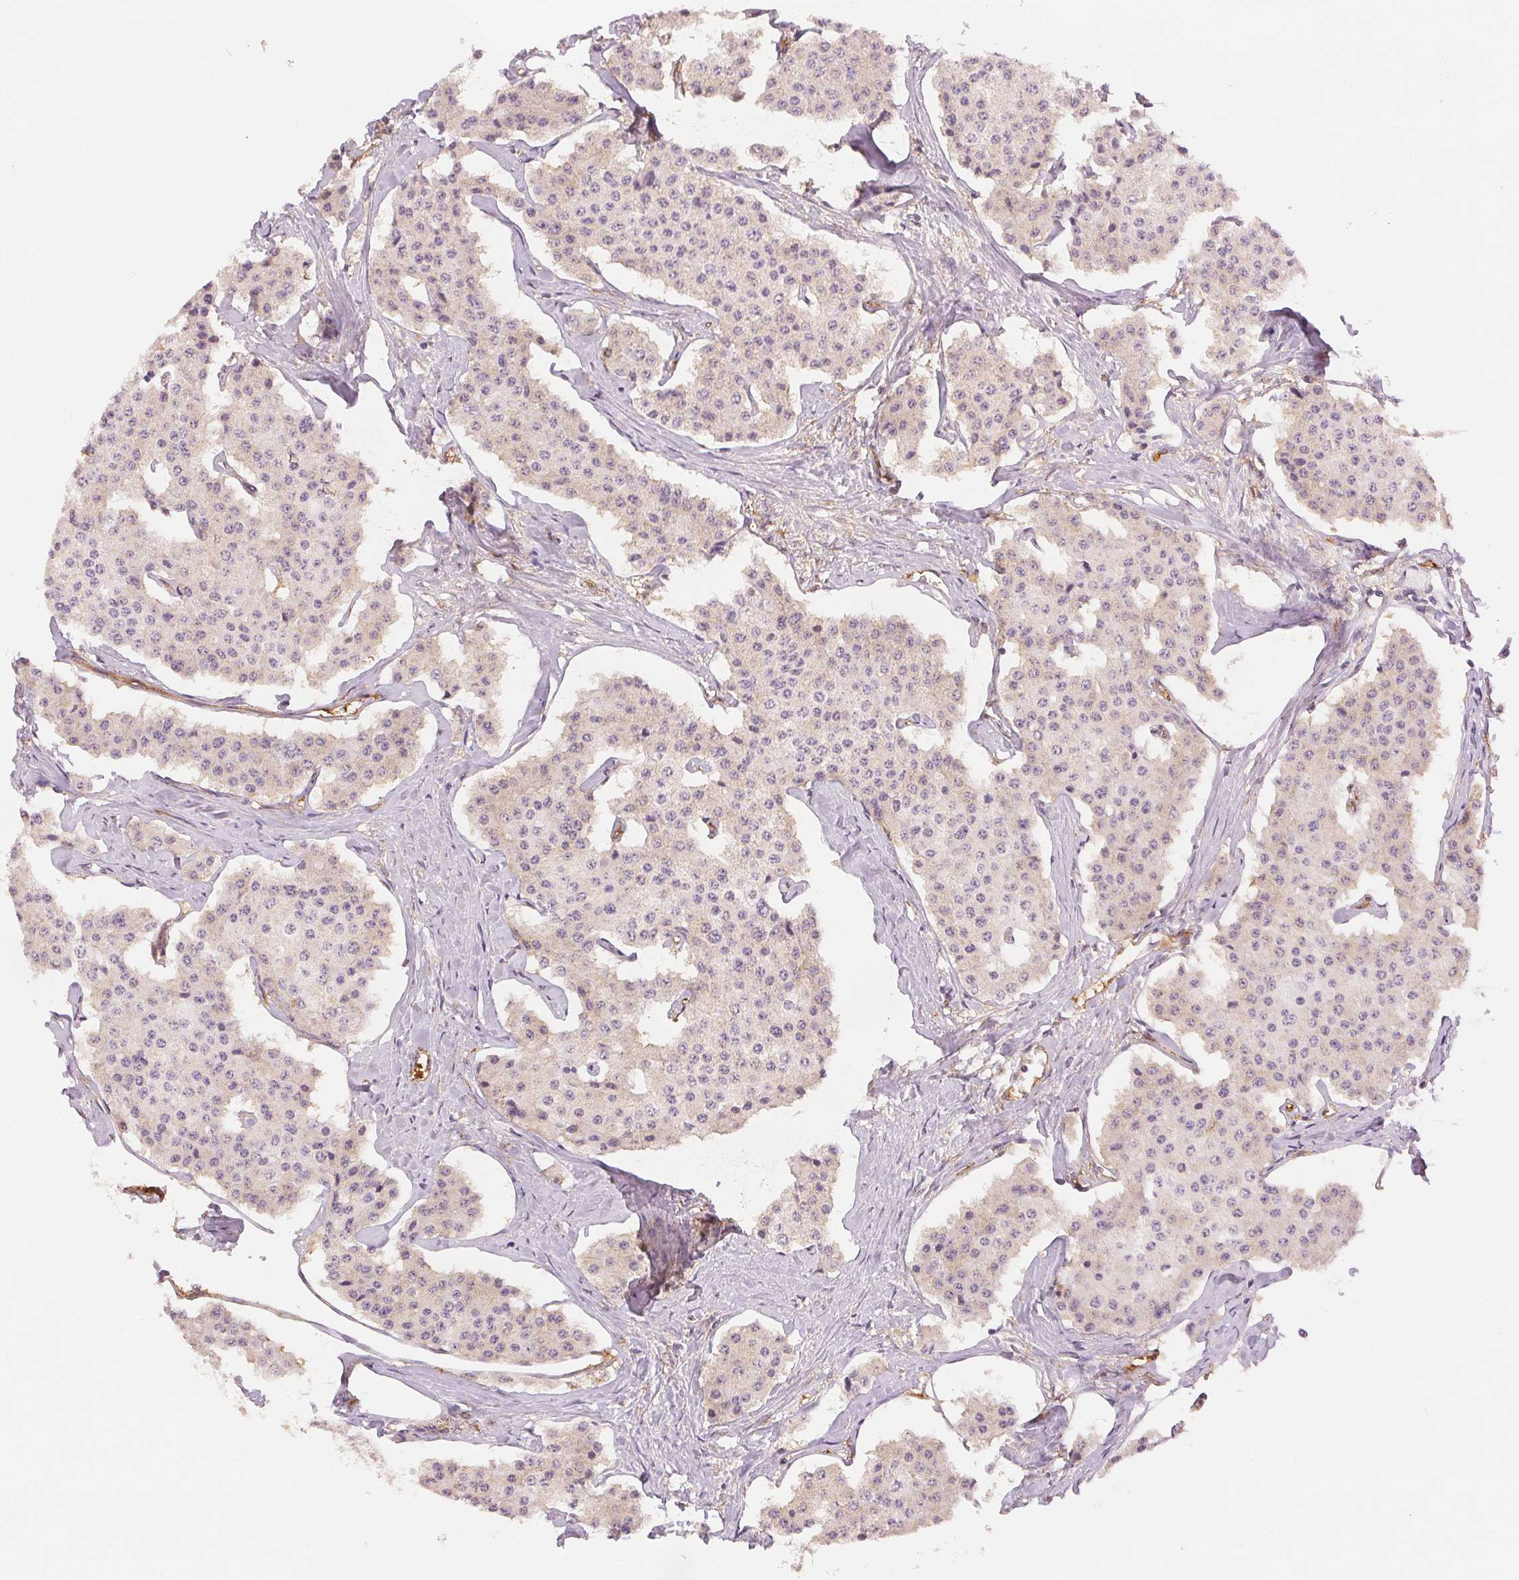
{"staining": {"intensity": "weak", "quantity": "<25%", "location": "cytoplasmic/membranous"}, "tissue": "carcinoid", "cell_type": "Tumor cells", "image_type": "cancer", "snomed": [{"axis": "morphology", "description": "Carcinoid, malignant, NOS"}, {"axis": "topography", "description": "Small intestine"}], "caption": "Human carcinoid stained for a protein using IHC reveals no positivity in tumor cells.", "gene": "DIAPH2", "patient": {"sex": "female", "age": 65}}